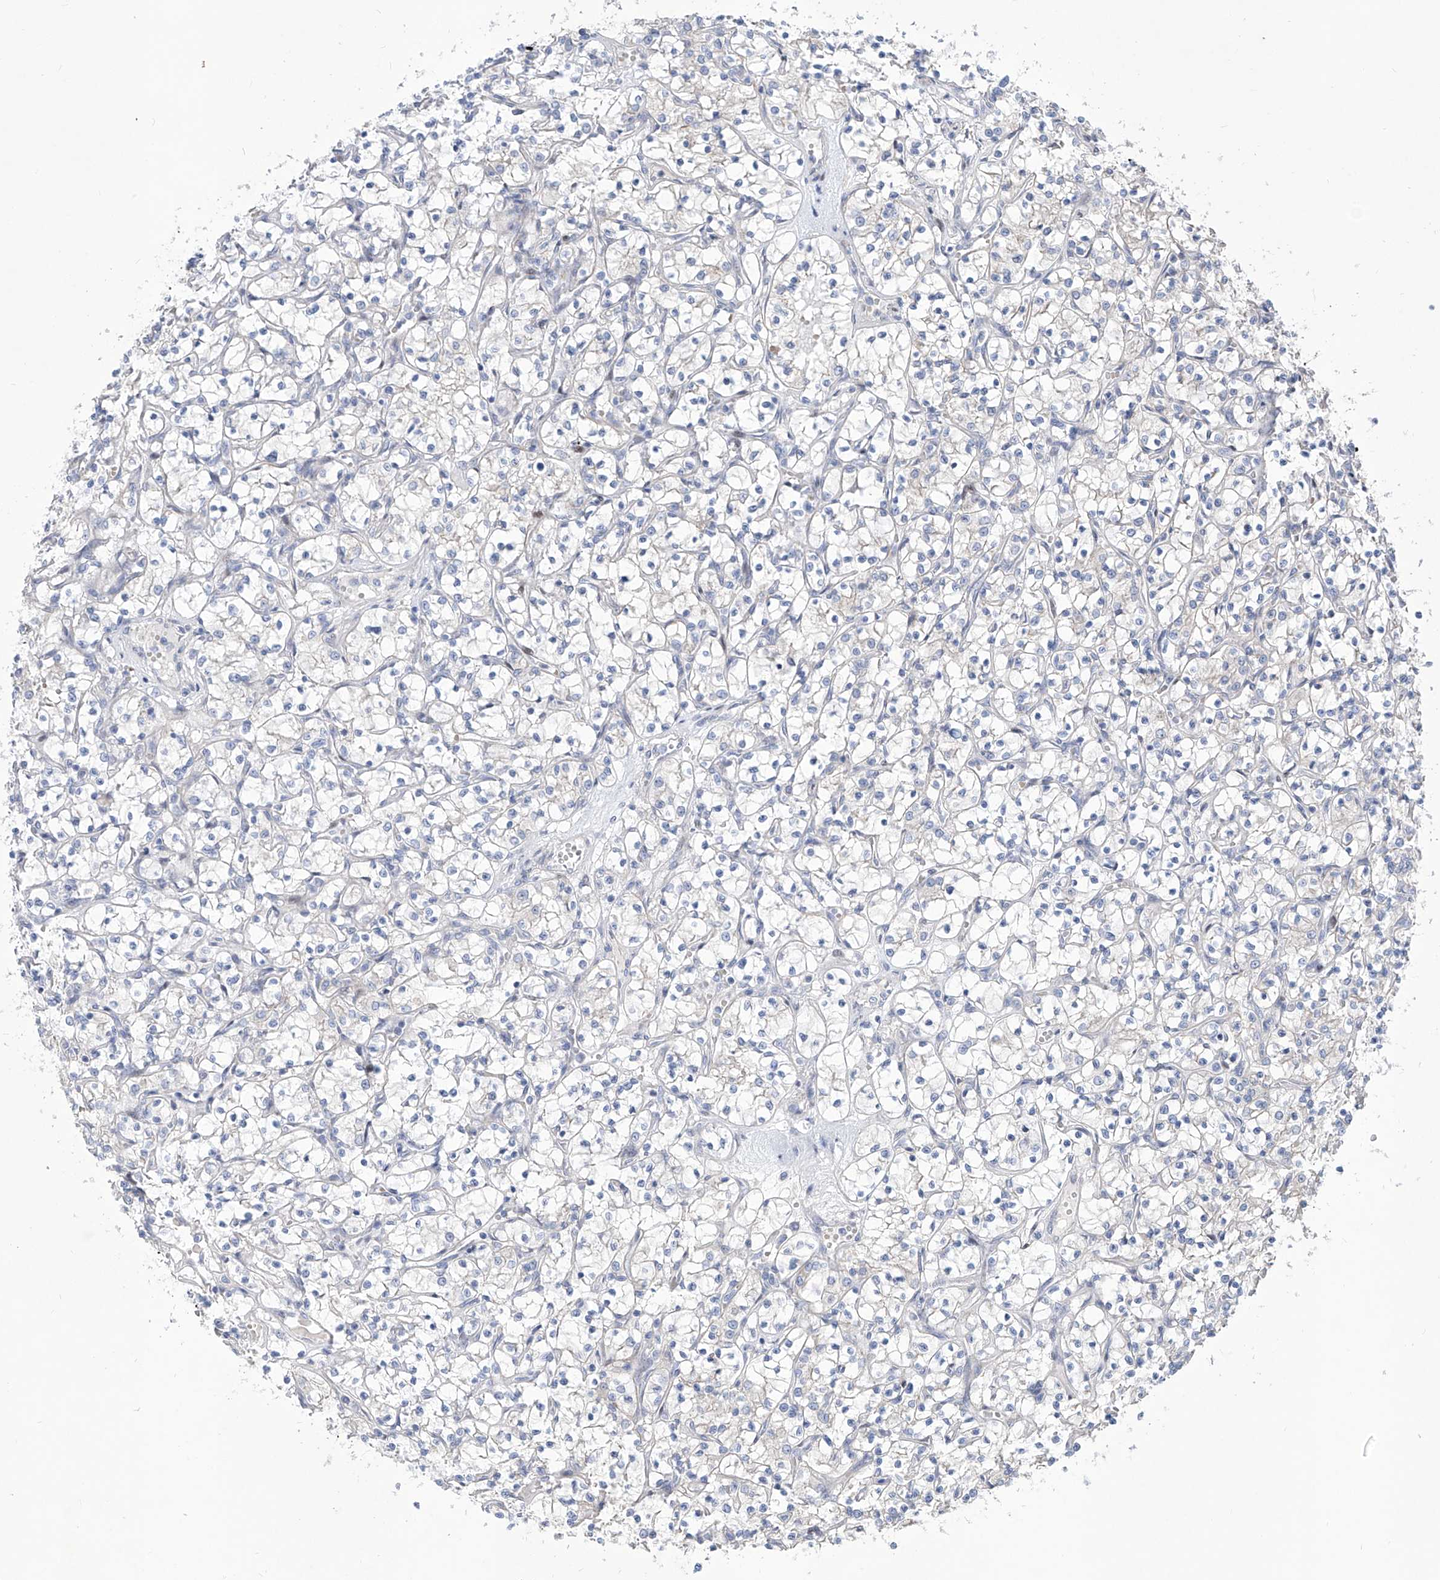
{"staining": {"intensity": "negative", "quantity": "none", "location": "none"}, "tissue": "renal cancer", "cell_type": "Tumor cells", "image_type": "cancer", "snomed": [{"axis": "morphology", "description": "Adenocarcinoma, NOS"}, {"axis": "topography", "description": "Kidney"}], "caption": "Renal cancer was stained to show a protein in brown. There is no significant positivity in tumor cells.", "gene": "LRRC1", "patient": {"sex": "female", "age": 69}}